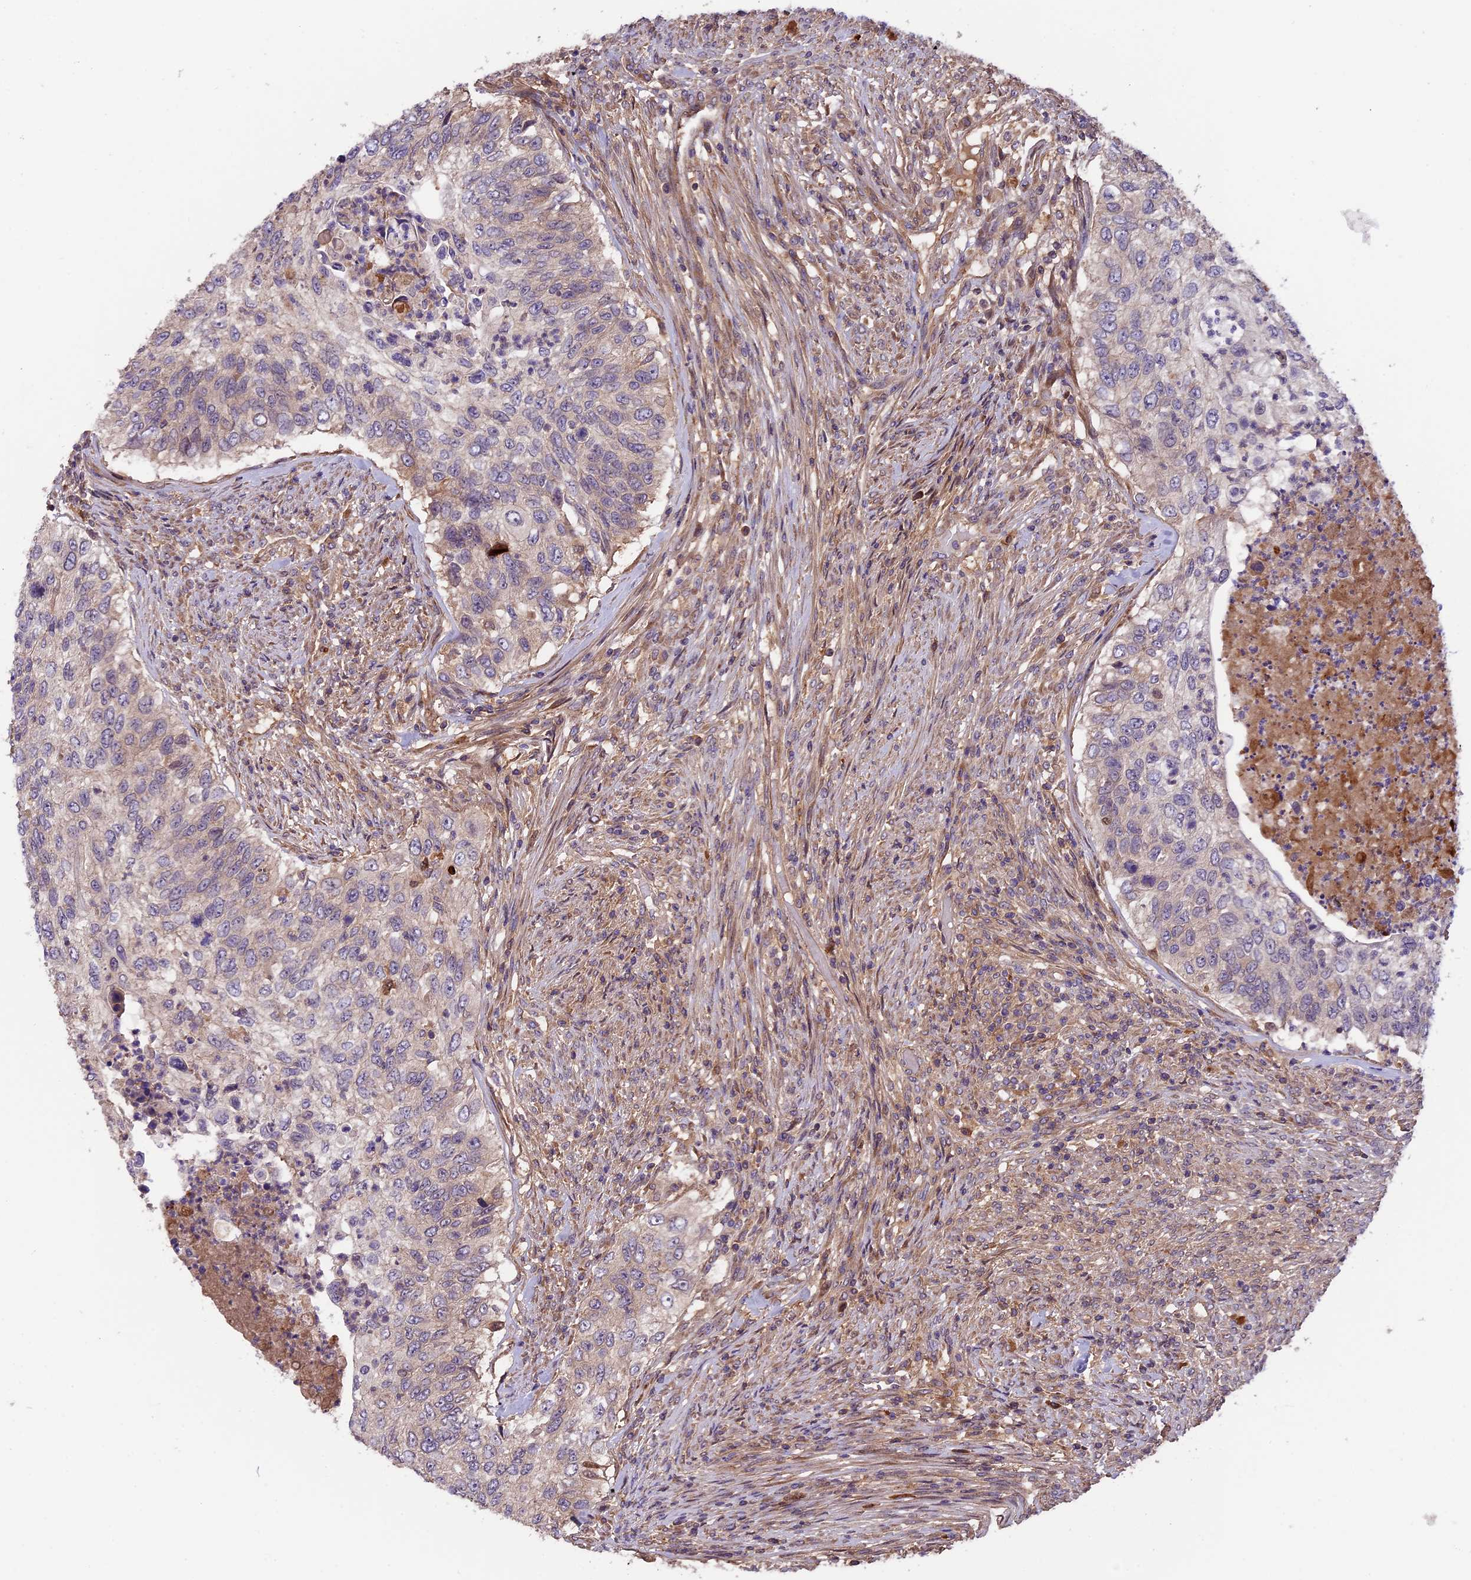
{"staining": {"intensity": "weak", "quantity": "<25%", "location": "cytoplasmic/membranous"}, "tissue": "urothelial cancer", "cell_type": "Tumor cells", "image_type": "cancer", "snomed": [{"axis": "morphology", "description": "Urothelial carcinoma, High grade"}, {"axis": "topography", "description": "Urinary bladder"}], "caption": "Immunohistochemistry (IHC) of urothelial carcinoma (high-grade) demonstrates no positivity in tumor cells.", "gene": "SETD6", "patient": {"sex": "female", "age": 60}}